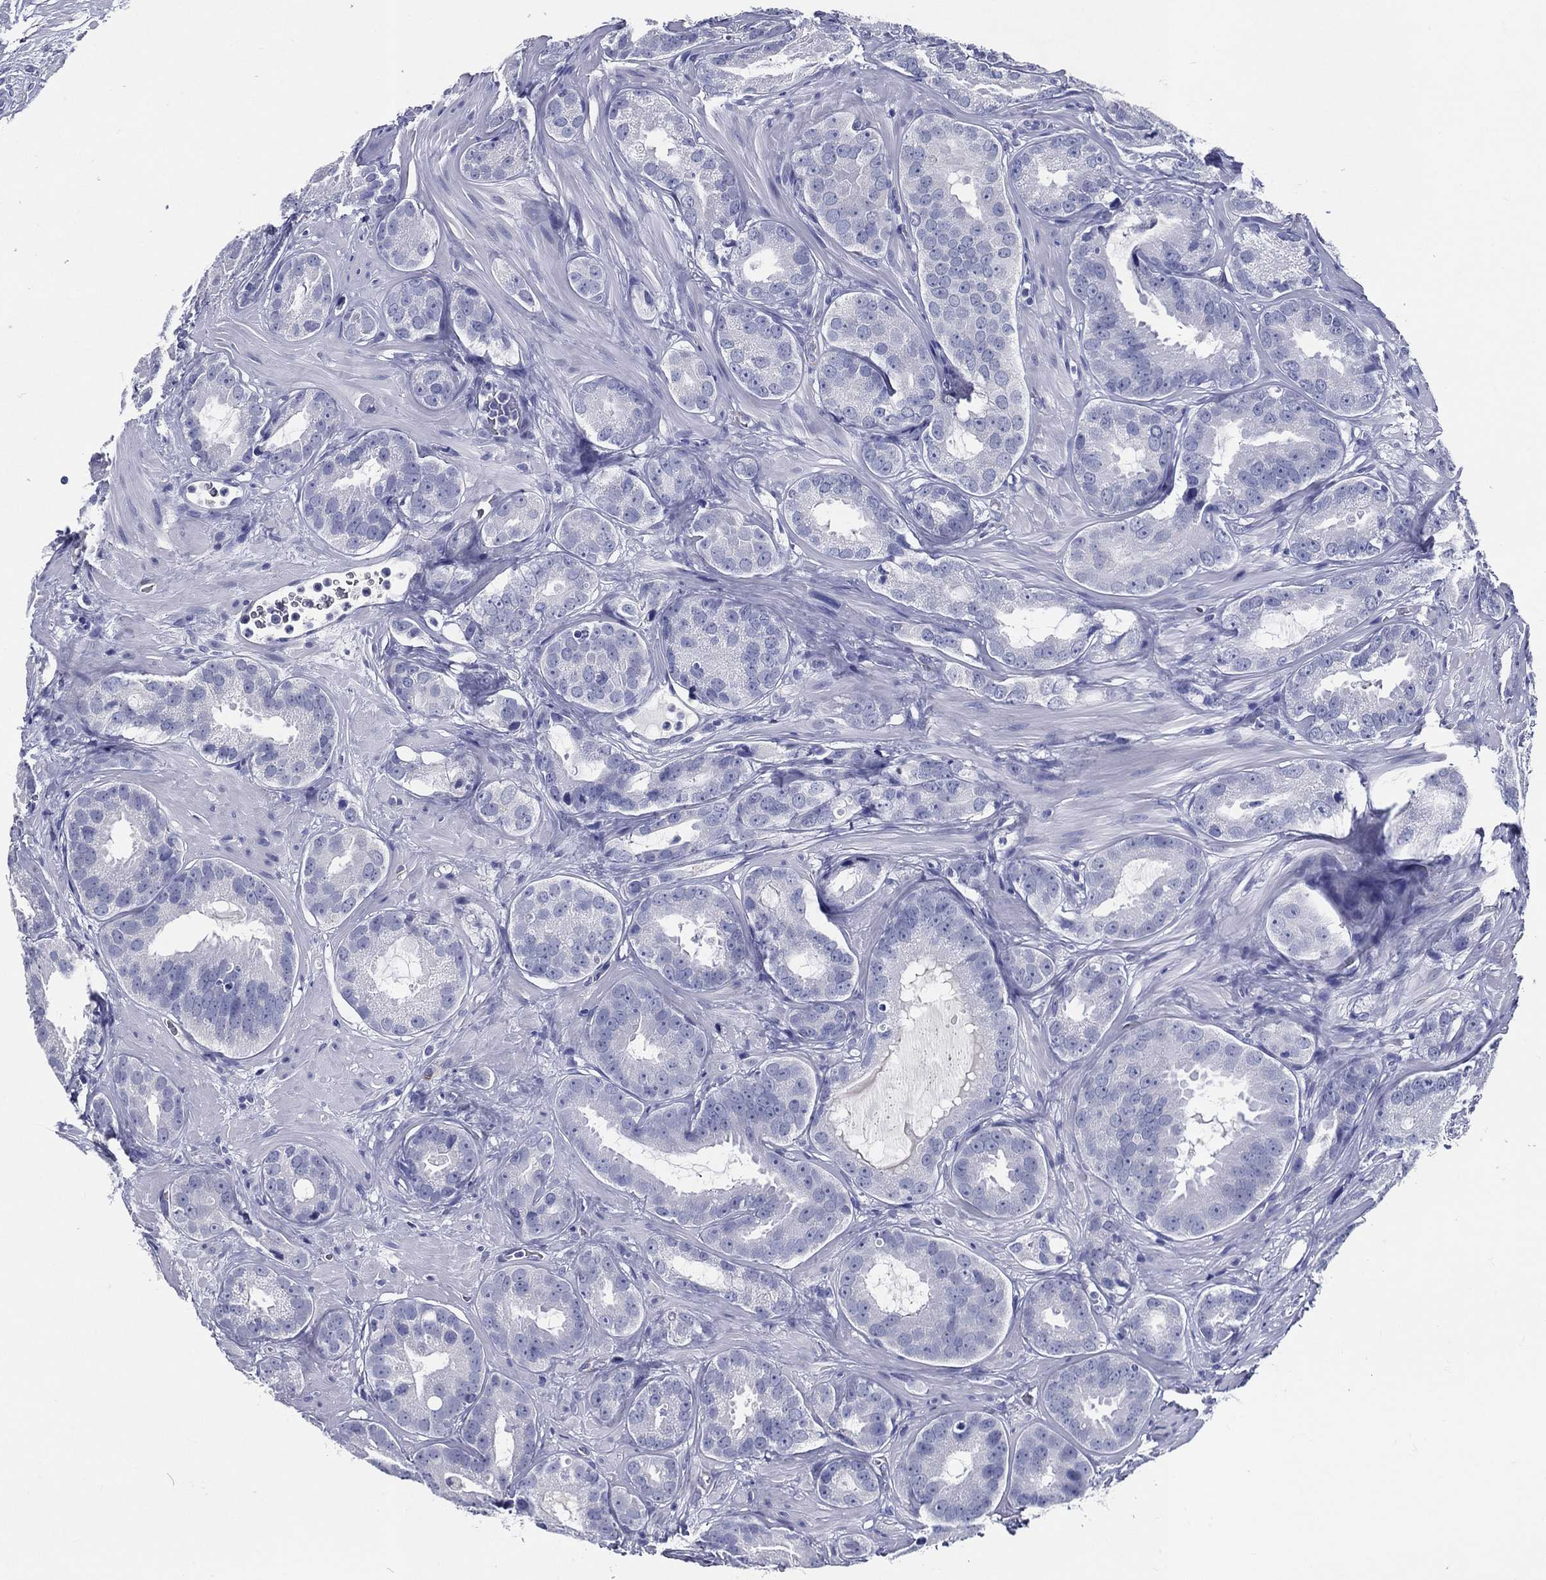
{"staining": {"intensity": "negative", "quantity": "none", "location": "none"}, "tissue": "prostate cancer", "cell_type": "Tumor cells", "image_type": "cancer", "snomed": [{"axis": "morphology", "description": "Adenocarcinoma, NOS"}, {"axis": "topography", "description": "Prostate"}], "caption": "This is an immunohistochemistry photomicrograph of human prostate adenocarcinoma. There is no expression in tumor cells.", "gene": "ACE2", "patient": {"sex": "male", "age": 69}}